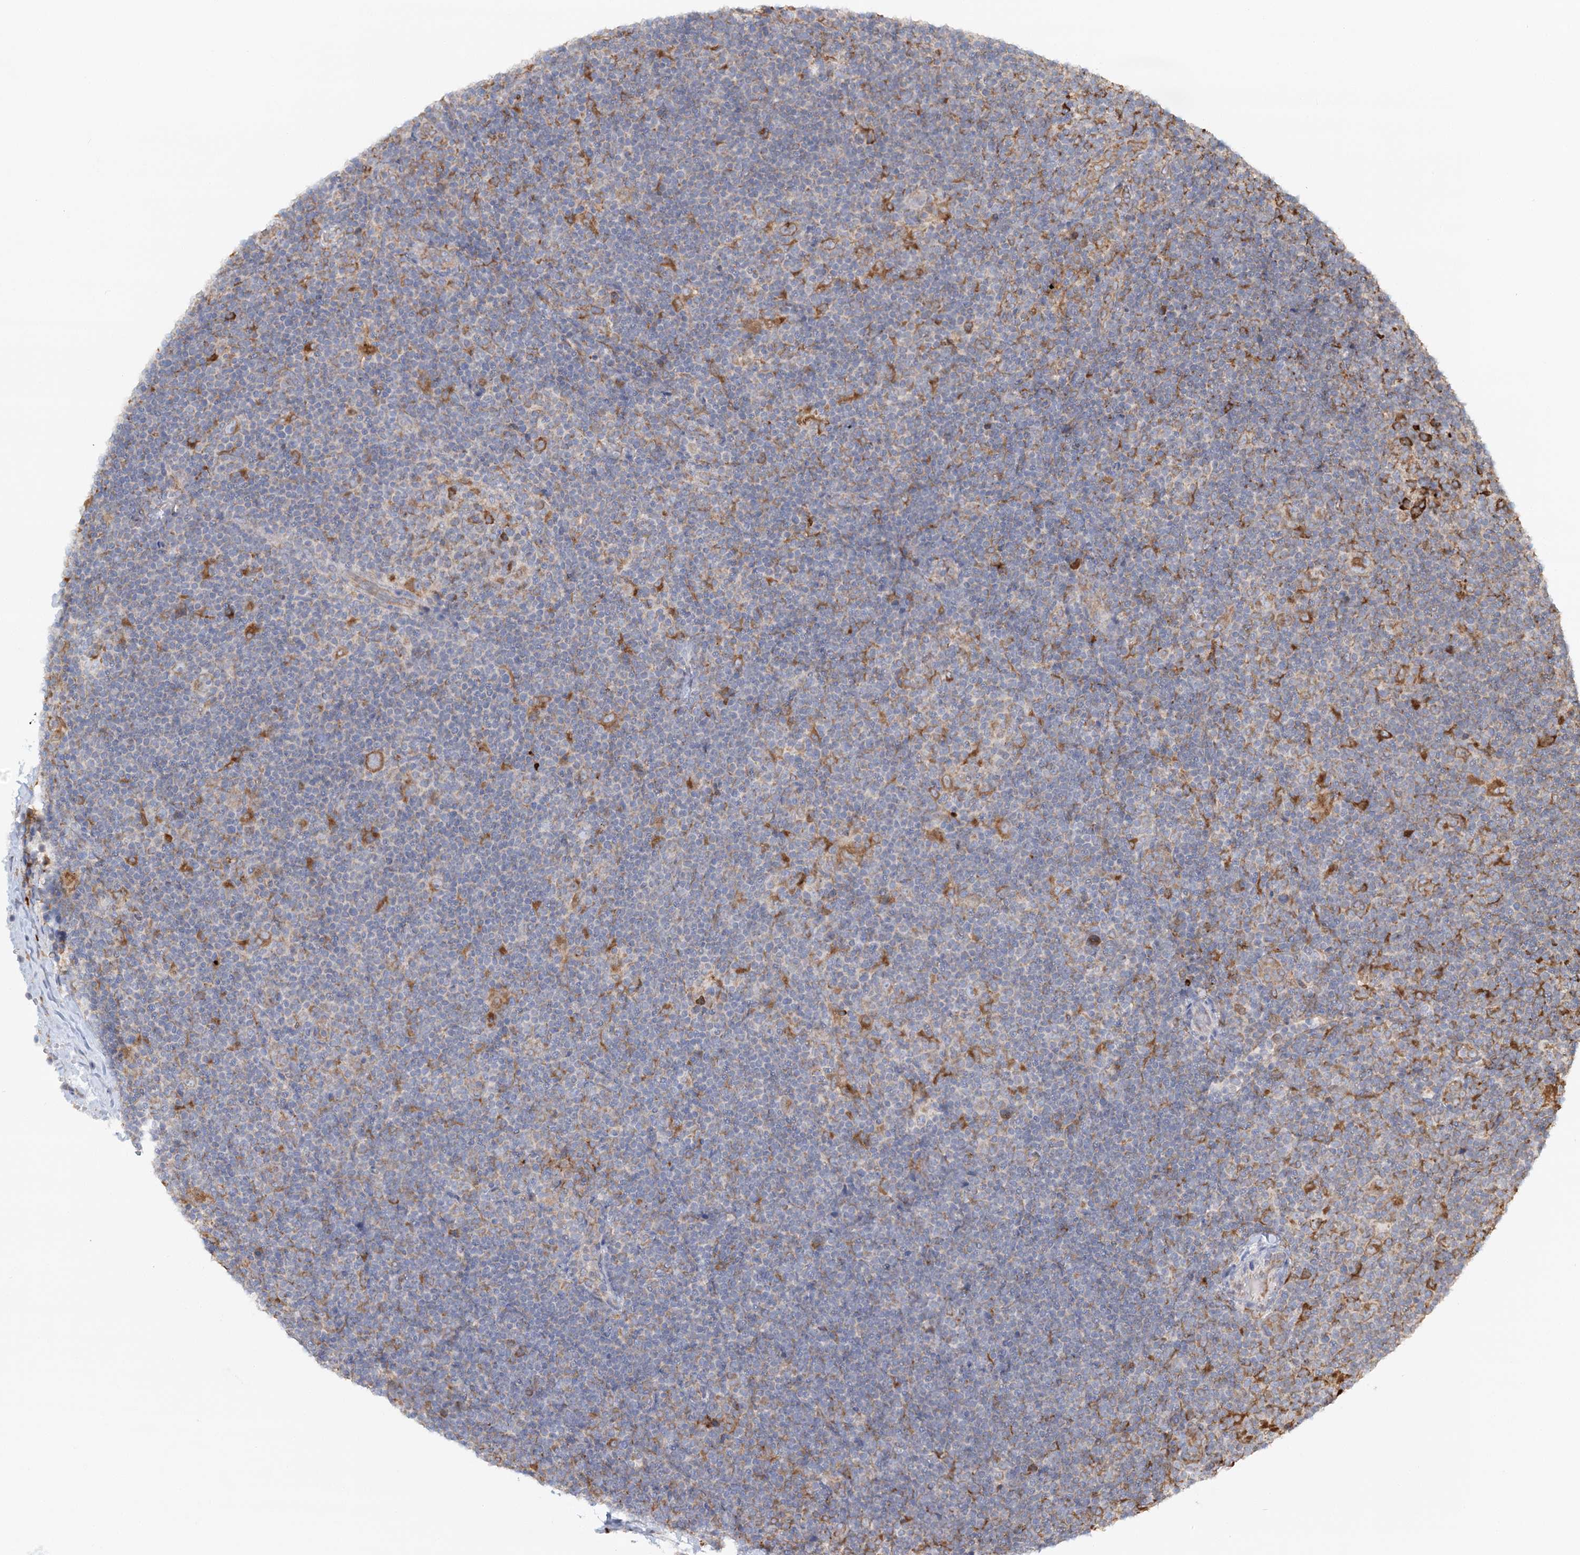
{"staining": {"intensity": "moderate", "quantity": ">75%", "location": "cytoplasmic/membranous"}, "tissue": "lymphoma", "cell_type": "Tumor cells", "image_type": "cancer", "snomed": [{"axis": "morphology", "description": "Hodgkin's disease, NOS"}, {"axis": "topography", "description": "Lymph node"}], "caption": "A micrograph of Hodgkin's disease stained for a protein displays moderate cytoplasmic/membranous brown staining in tumor cells.", "gene": "TAS1R1", "patient": {"sex": "female", "age": 57}}